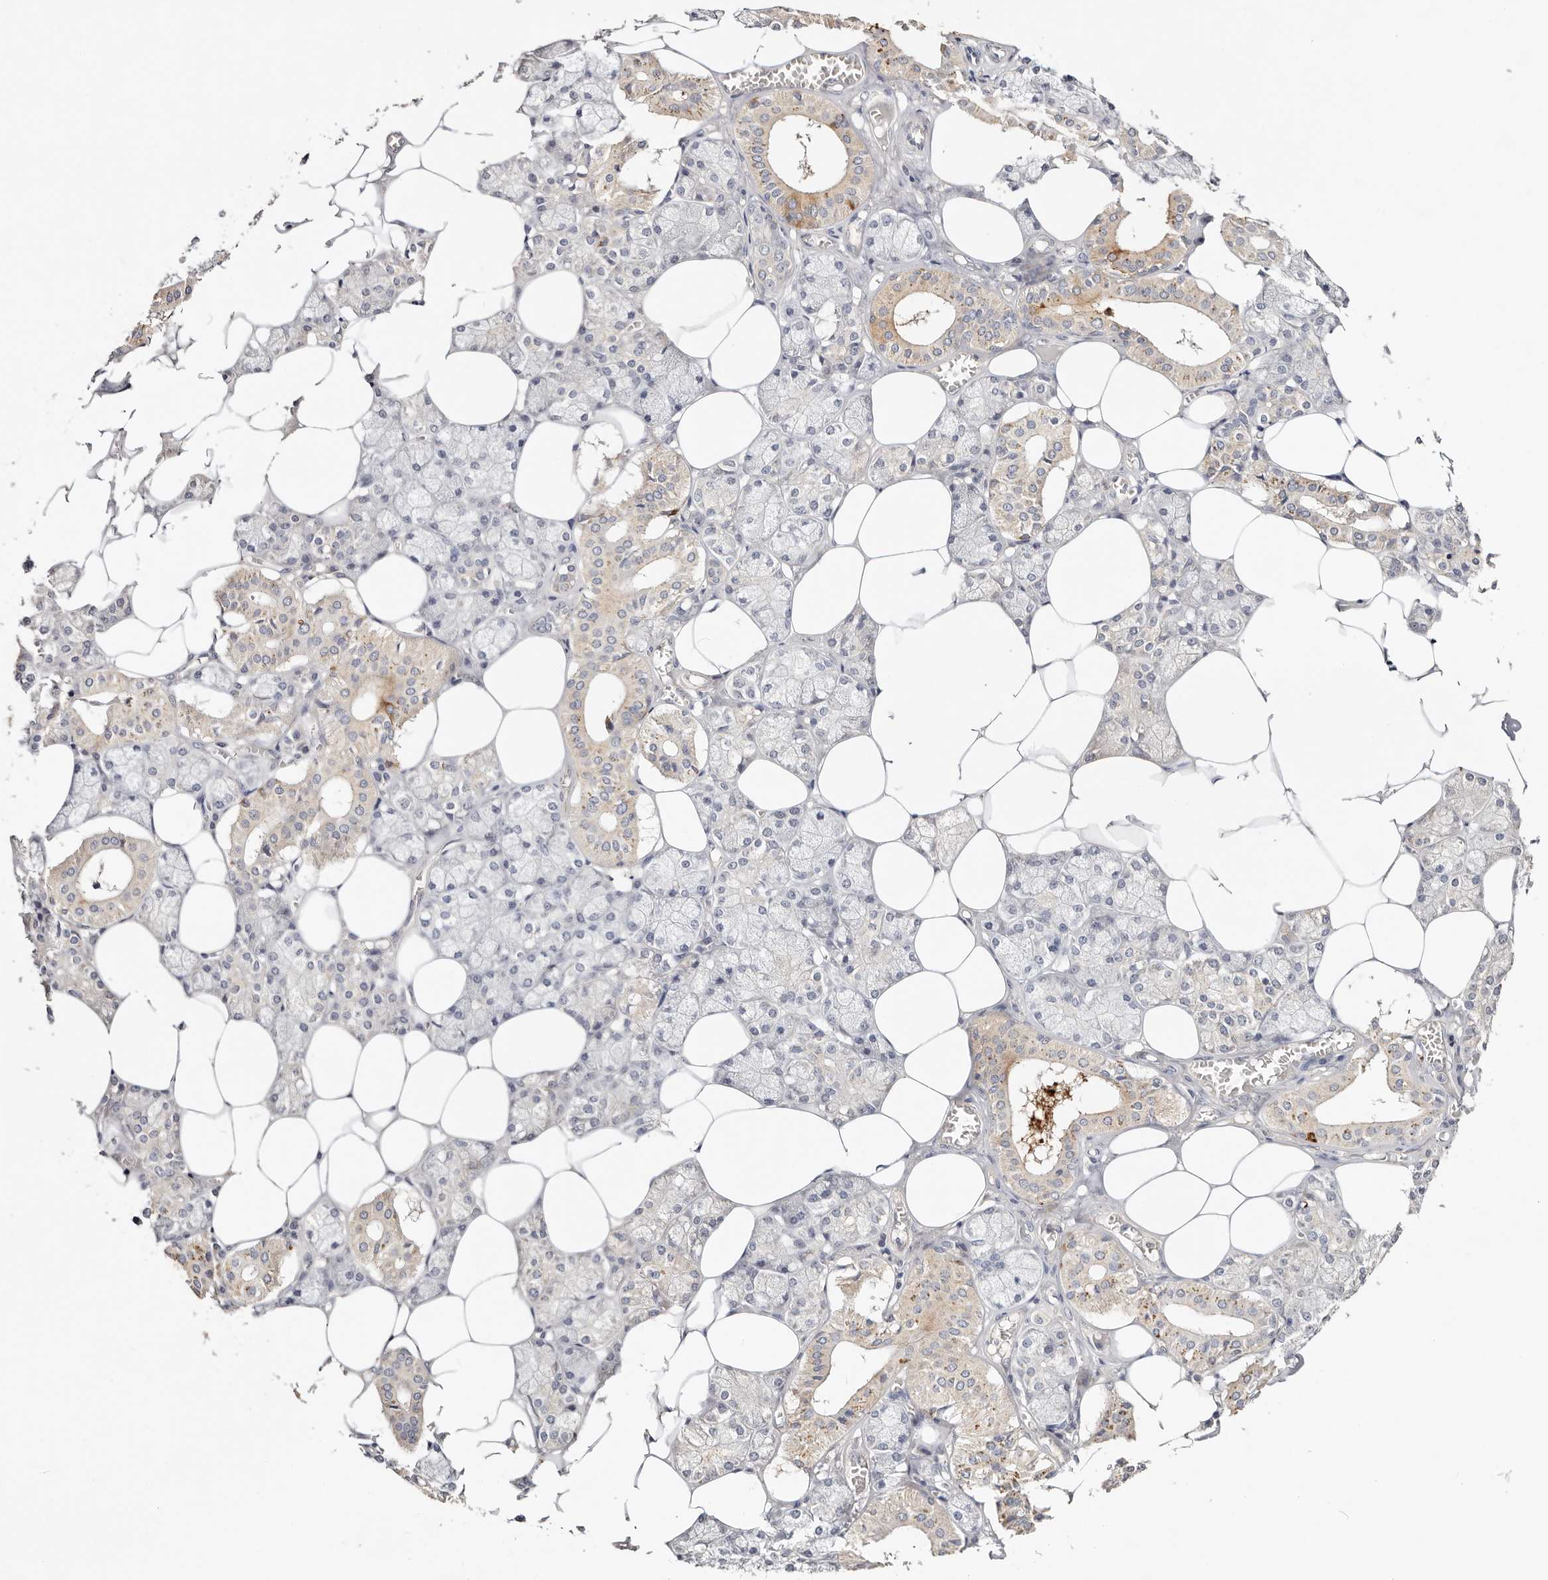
{"staining": {"intensity": "moderate", "quantity": "<25%", "location": "cytoplasmic/membranous"}, "tissue": "salivary gland", "cell_type": "Glandular cells", "image_type": "normal", "snomed": [{"axis": "morphology", "description": "Normal tissue, NOS"}, {"axis": "topography", "description": "Salivary gland"}], "caption": "Protein staining of normal salivary gland demonstrates moderate cytoplasmic/membranous staining in about <25% of glandular cells.", "gene": "VIPAS39", "patient": {"sex": "male", "age": 62}}